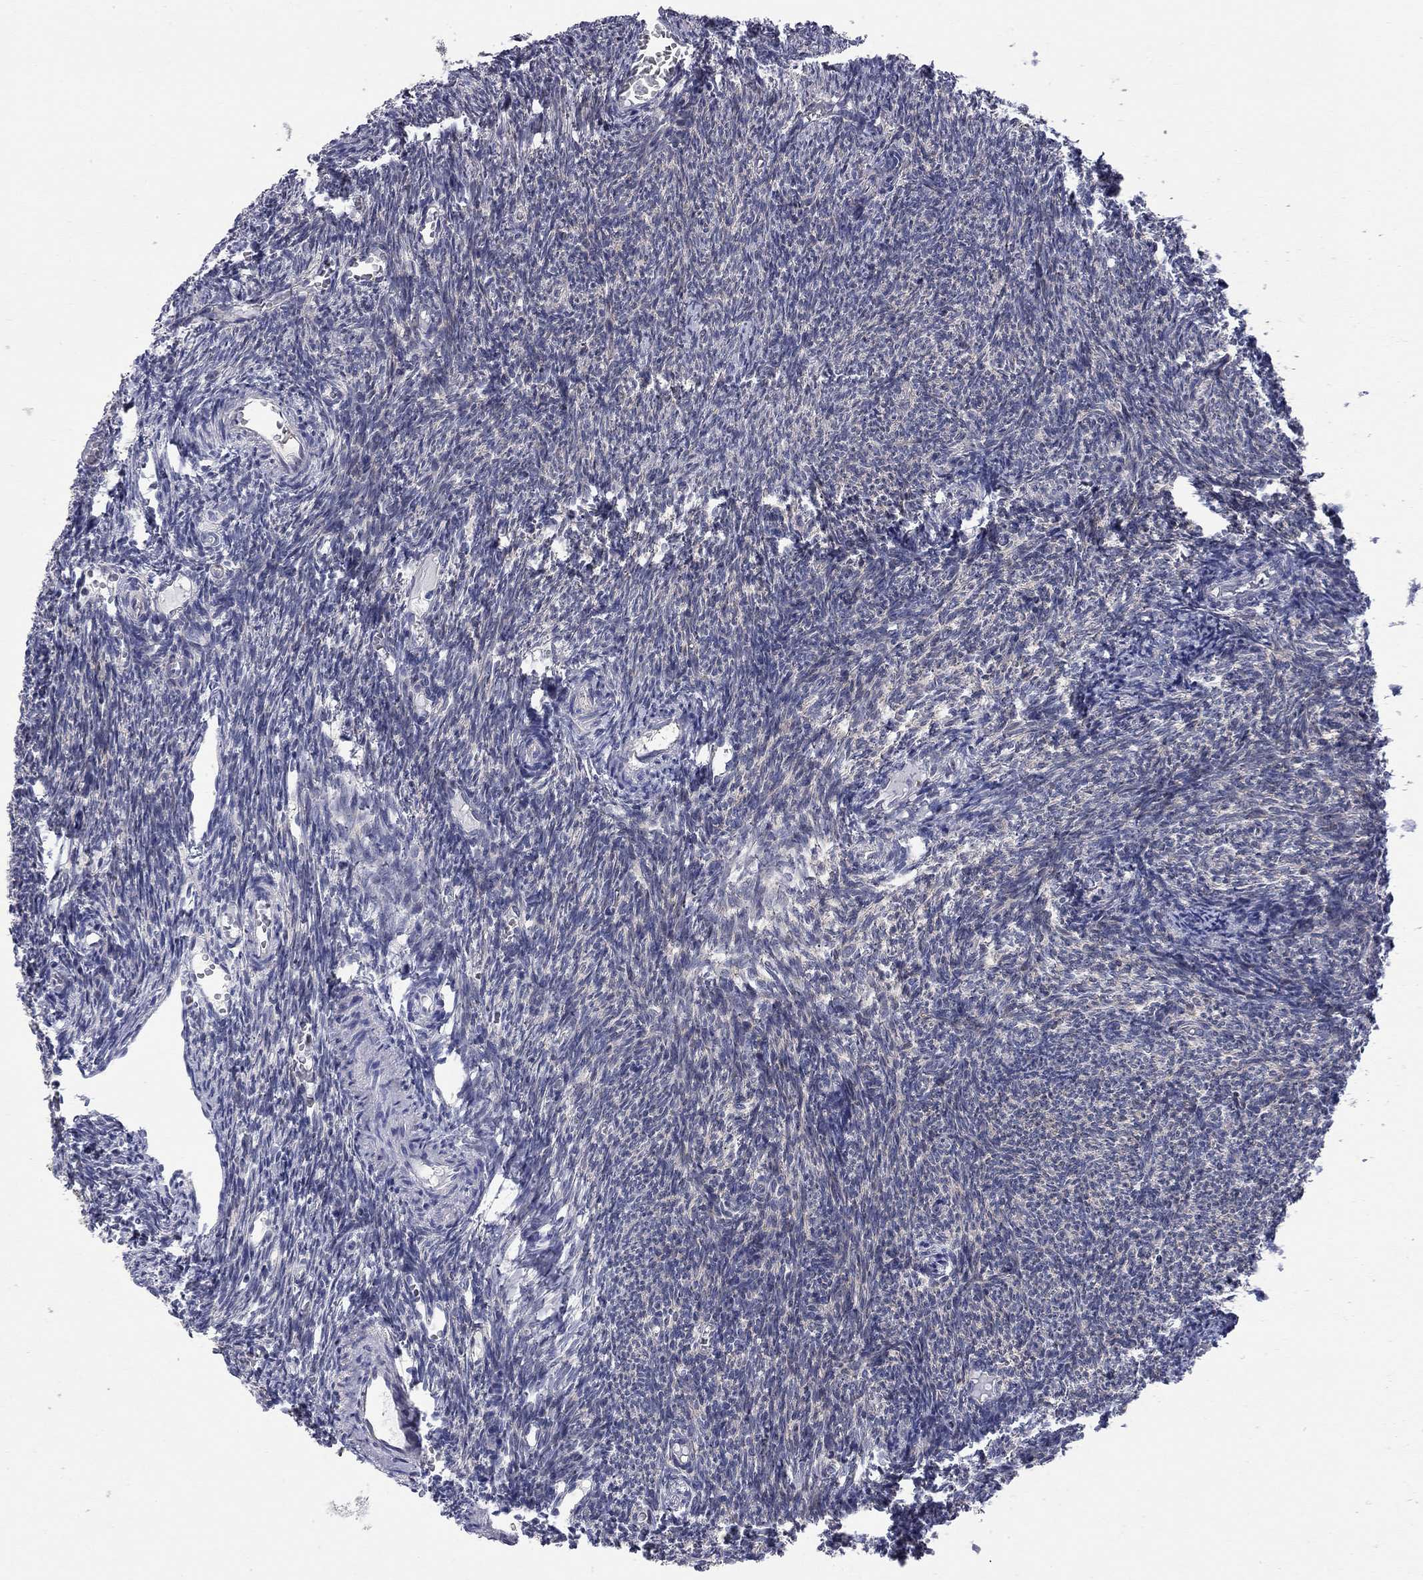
{"staining": {"intensity": "negative", "quantity": "none", "location": "none"}, "tissue": "ovary", "cell_type": "Follicle cells", "image_type": "normal", "snomed": [{"axis": "morphology", "description": "Normal tissue, NOS"}, {"axis": "topography", "description": "Ovary"}], "caption": "An immunohistochemistry photomicrograph of benign ovary is shown. There is no staining in follicle cells of ovary.", "gene": "ENSG00000255639", "patient": {"sex": "female", "age": 39}}